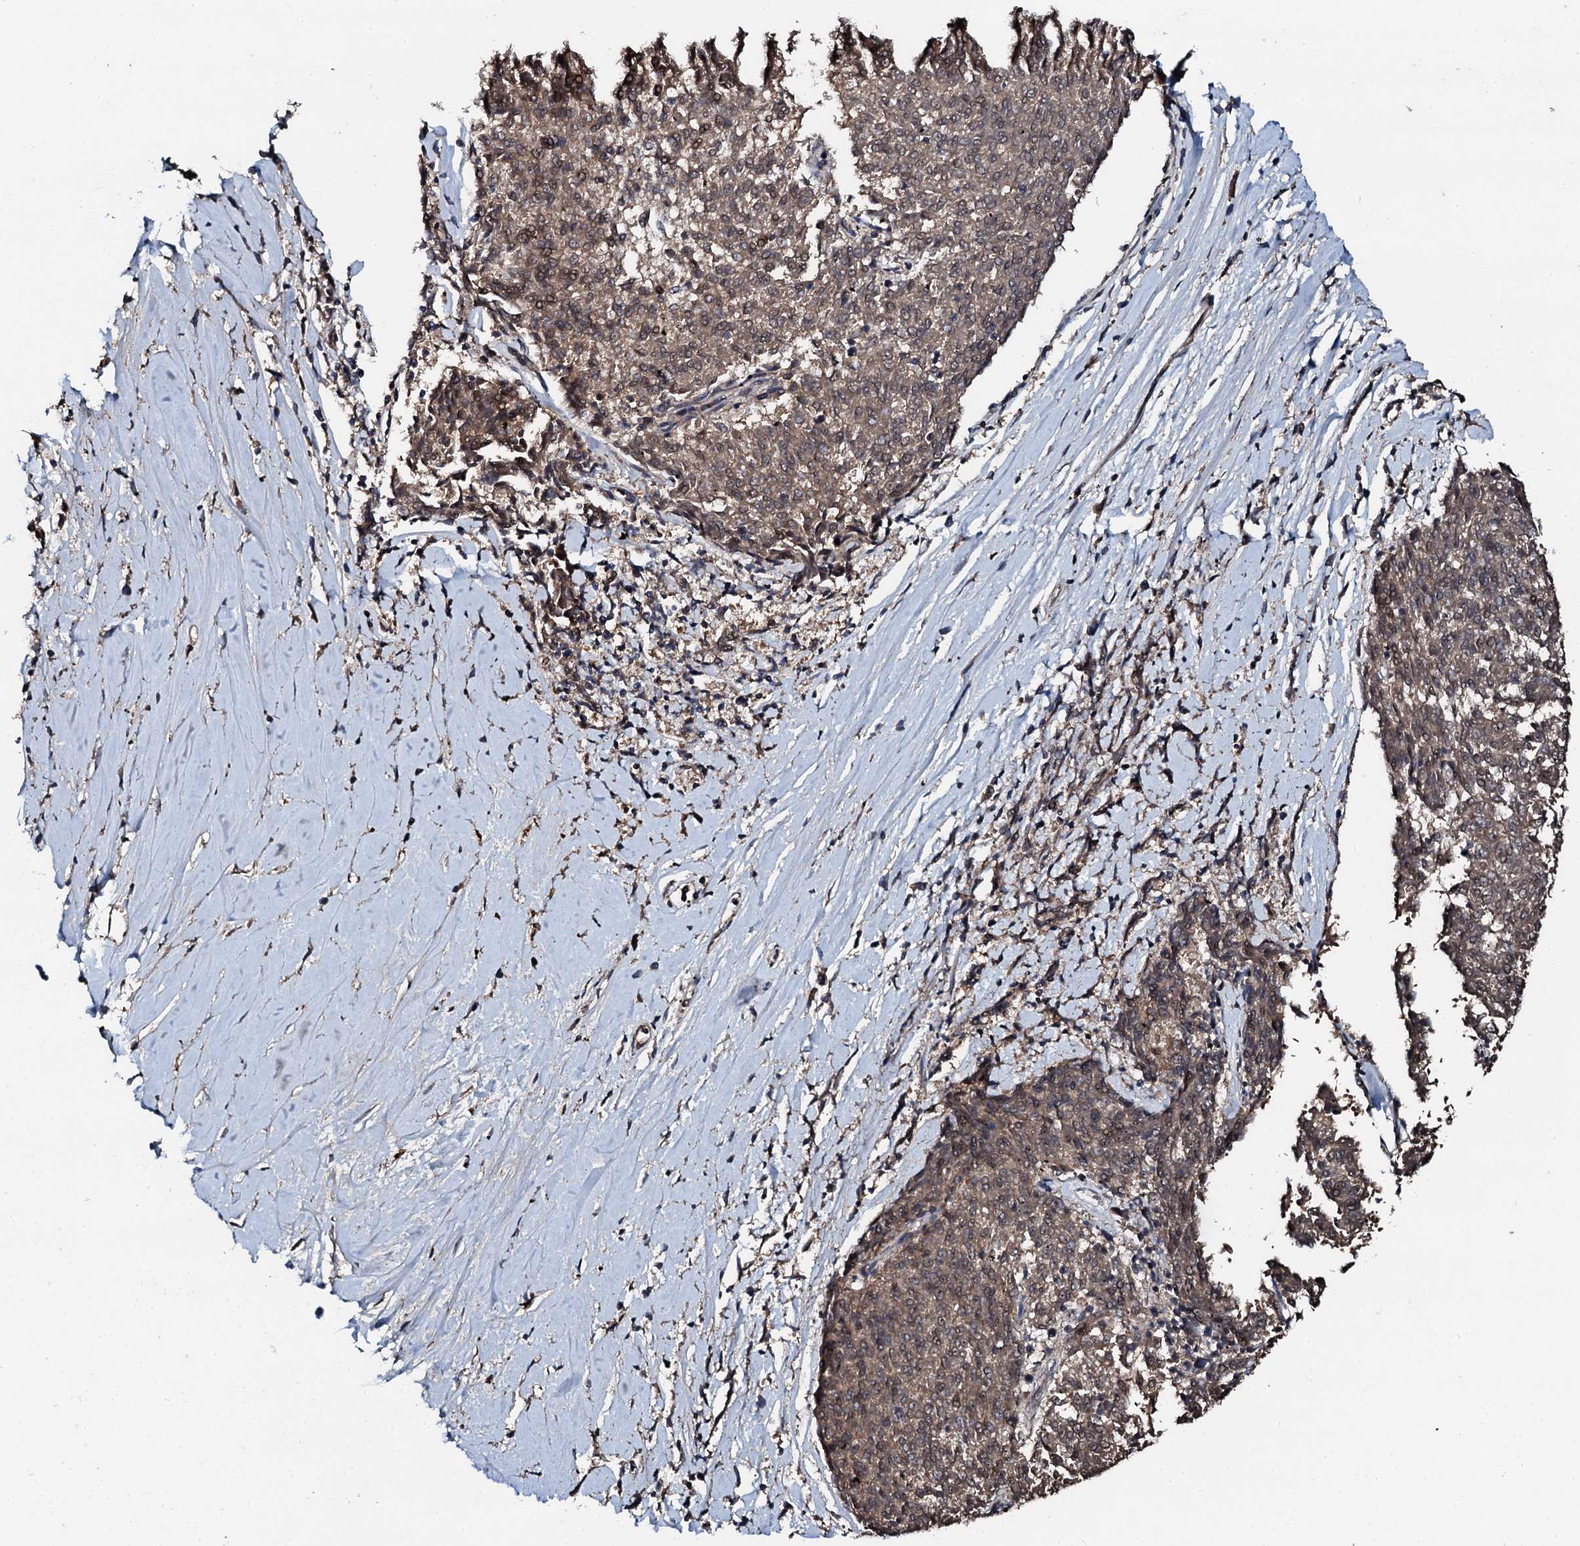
{"staining": {"intensity": "moderate", "quantity": ">75%", "location": "cytoplasmic/membranous"}, "tissue": "melanoma", "cell_type": "Tumor cells", "image_type": "cancer", "snomed": [{"axis": "morphology", "description": "Malignant melanoma, NOS"}, {"axis": "topography", "description": "Skin"}], "caption": "Immunohistochemistry (IHC) (DAB) staining of melanoma displays moderate cytoplasmic/membranous protein expression in about >75% of tumor cells. Nuclei are stained in blue.", "gene": "FLYWCH1", "patient": {"sex": "female", "age": 72}}